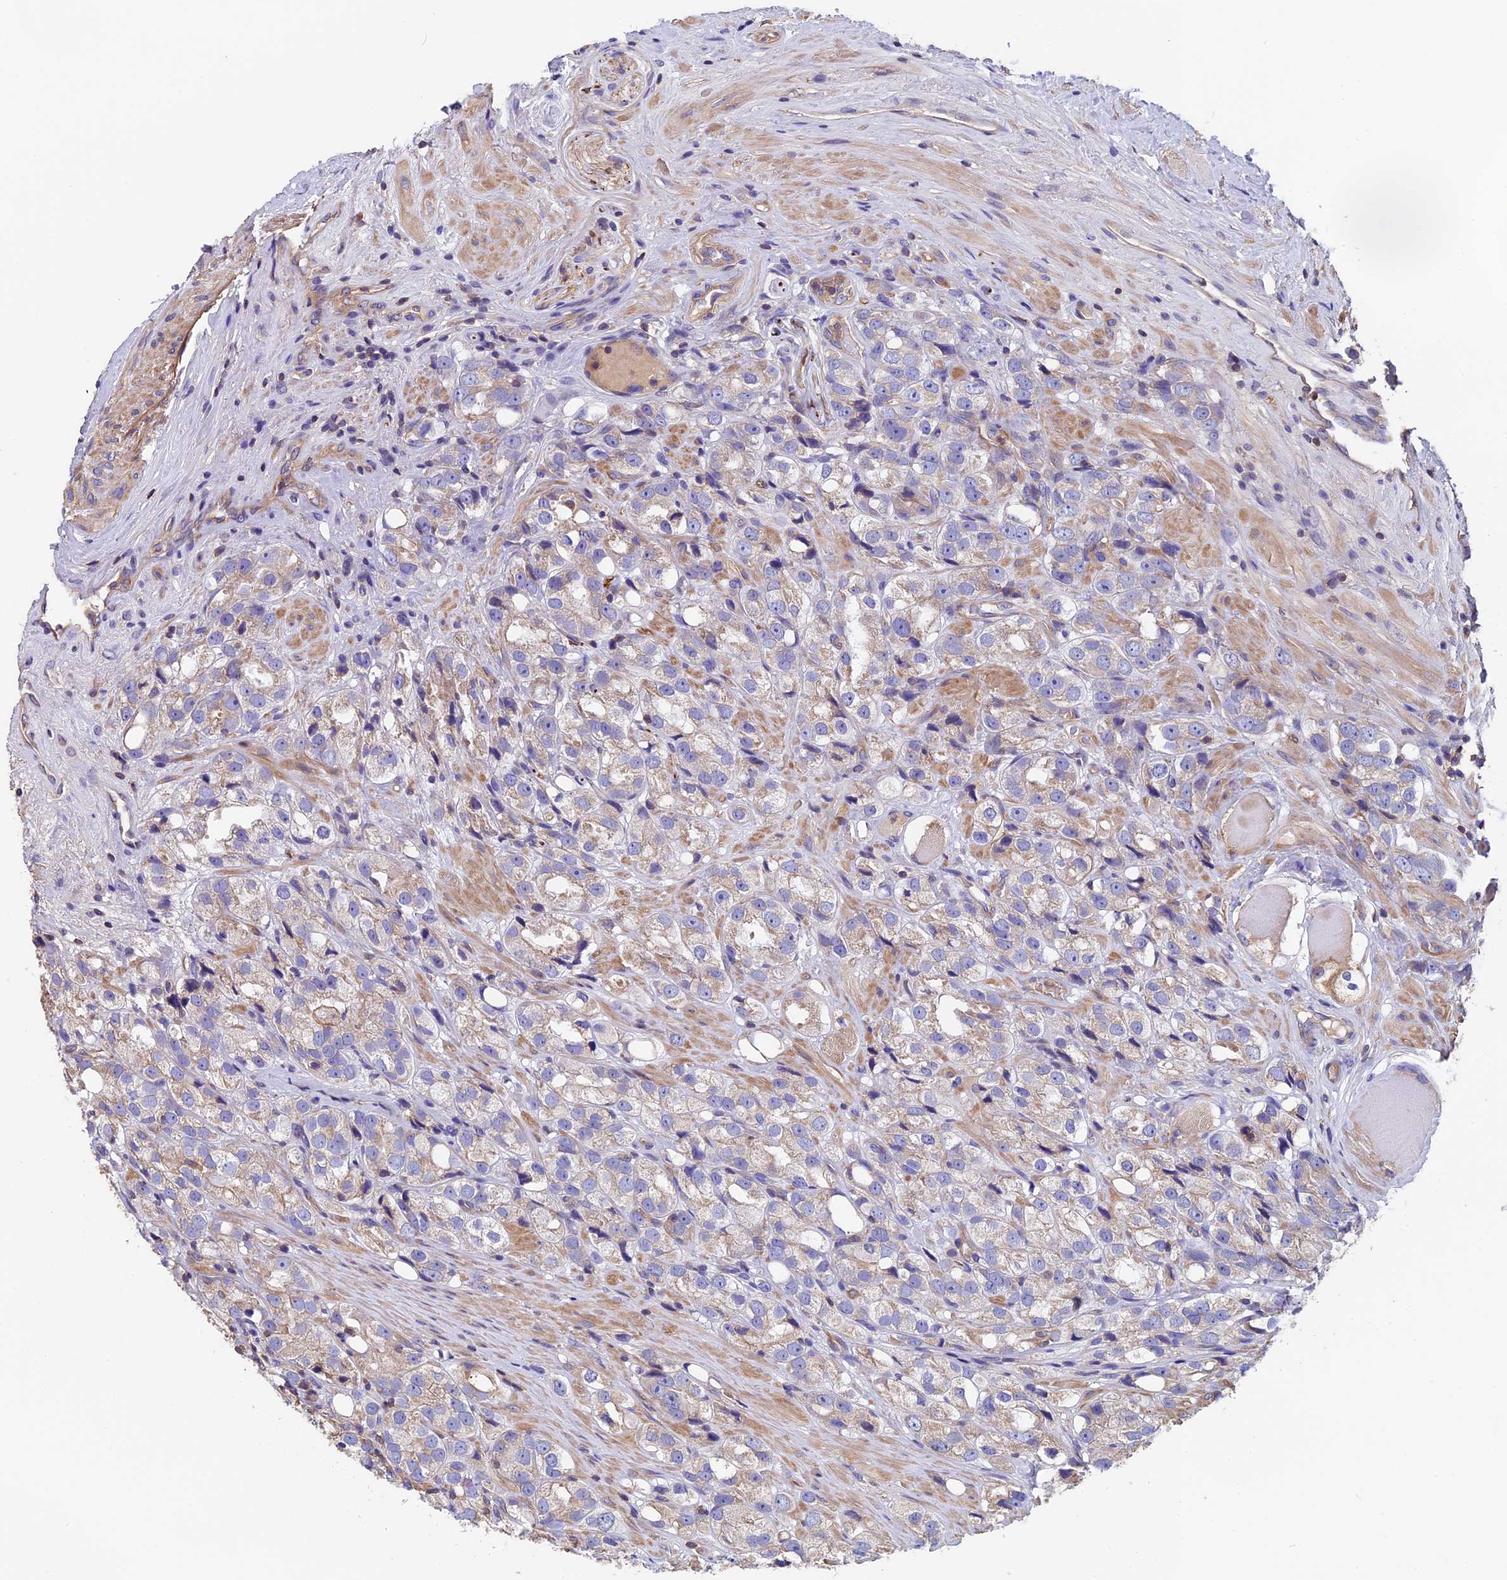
{"staining": {"intensity": "weak", "quantity": "25%-75%", "location": "cytoplasmic/membranous"}, "tissue": "prostate cancer", "cell_type": "Tumor cells", "image_type": "cancer", "snomed": [{"axis": "morphology", "description": "Adenocarcinoma, NOS"}, {"axis": "topography", "description": "Prostate"}], "caption": "High-power microscopy captured an IHC histopathology image of prostate adenocarcinoma, revealing weak cytoplasmic/membranous positivity in about 25%-75% of tumor cells. (IHC, brightfield microscopy, high magnification).", "gene": "CCDC153", "patient": {"sex": "male", "age": 79}}